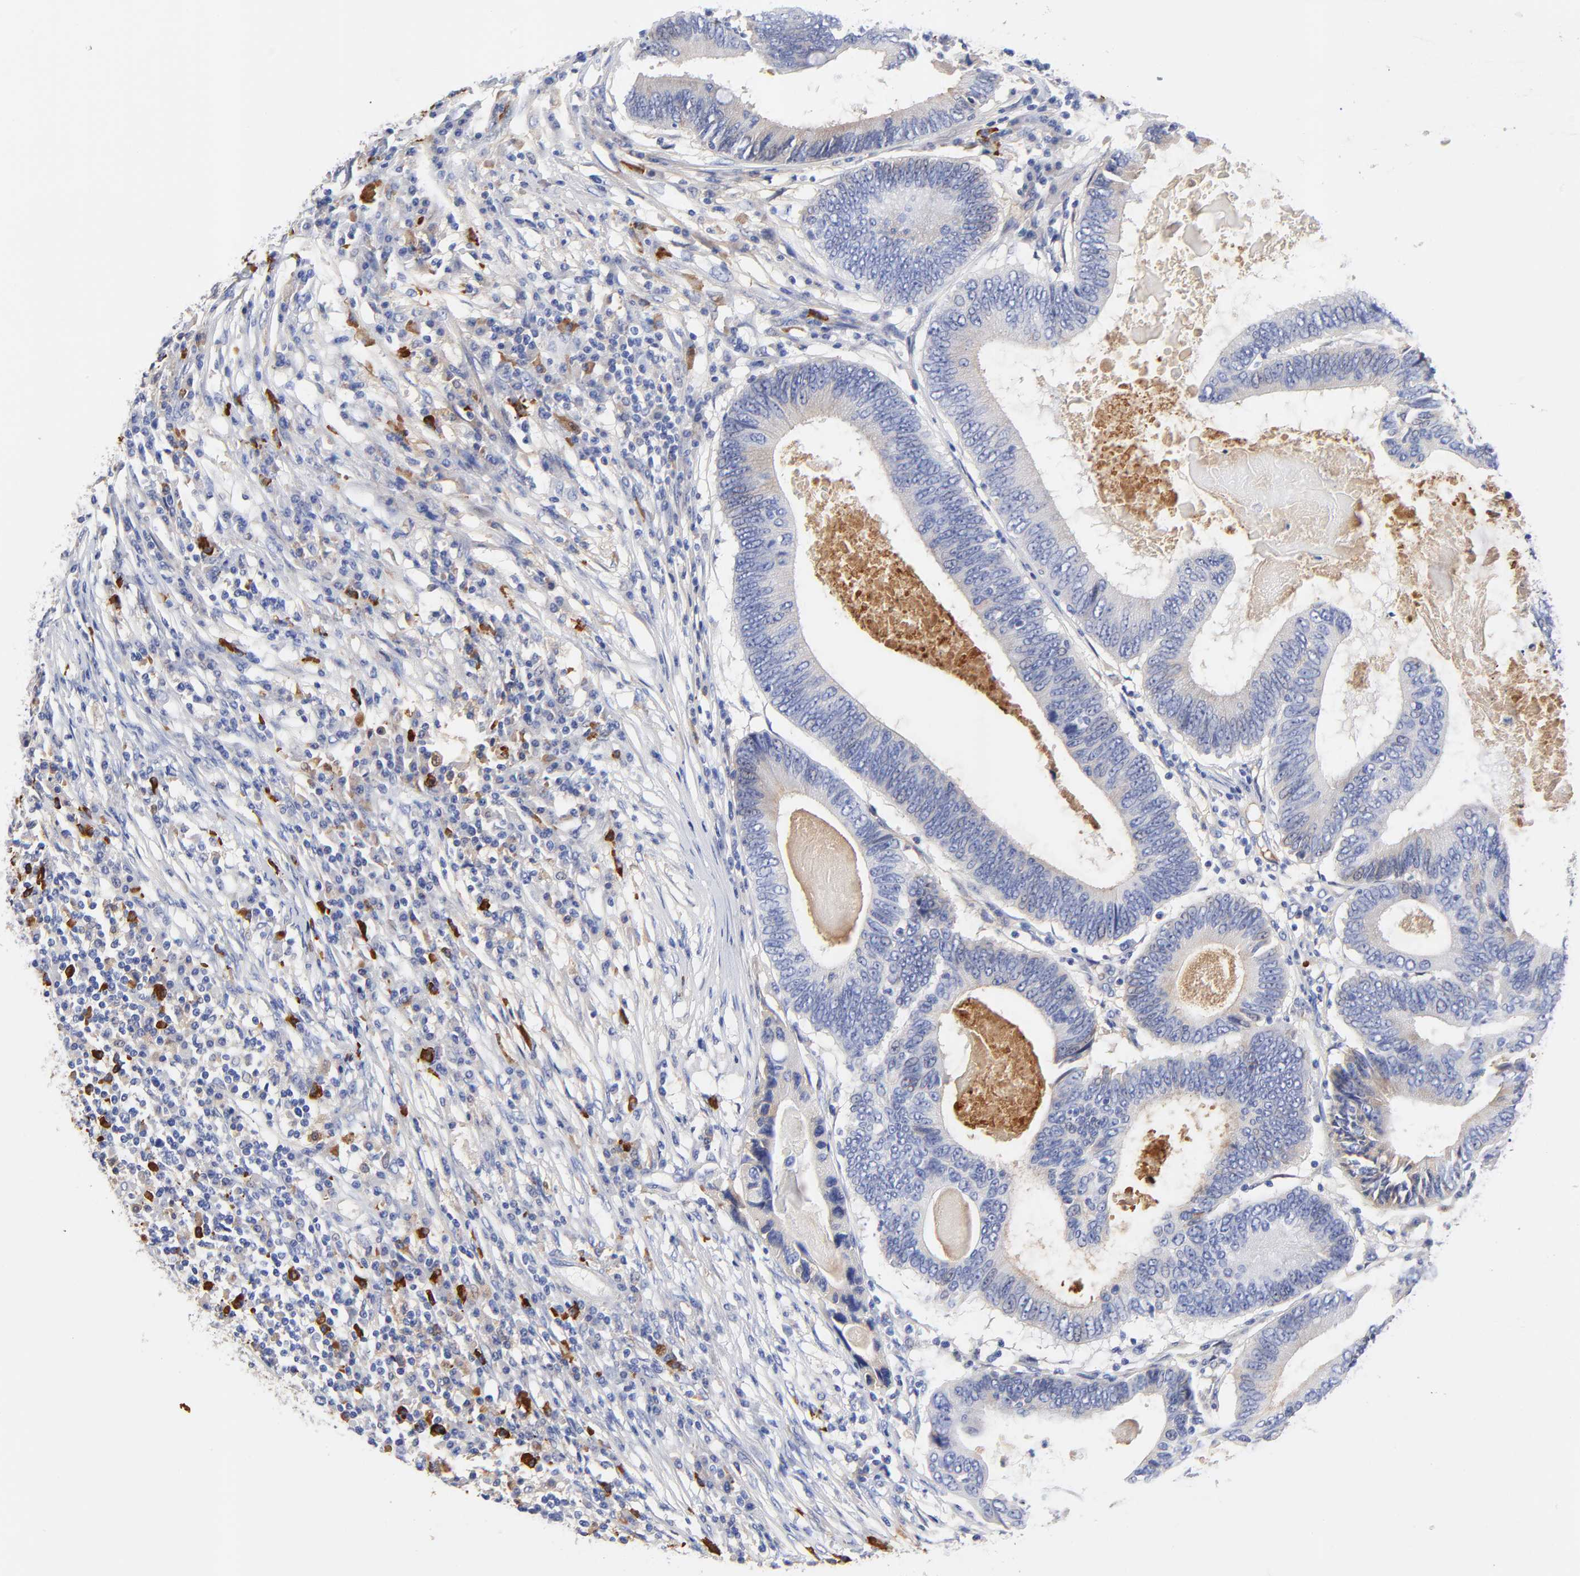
{"staining": {"intensity": "weak", "quantity": "<25%", "location": "cytoplasmic/membranous"}, "tissue": "colorectal cancer", "cell_type": "Tumor cells", "image_type": "cancer", "snomed": [{"axis": "morphology", "description": "Adenocarcinoma, NOS"}, {"axis": "topography", "description": "Colon"}], "caption": "DAB (3,3'-diaminobenzidine) immunohistochemical staining of human colorectal adenocarcinoma shows no significant positivity in tumor cells.", "gene": "IGLV3-10", "patient": {"sex": "female", "age": 78}}